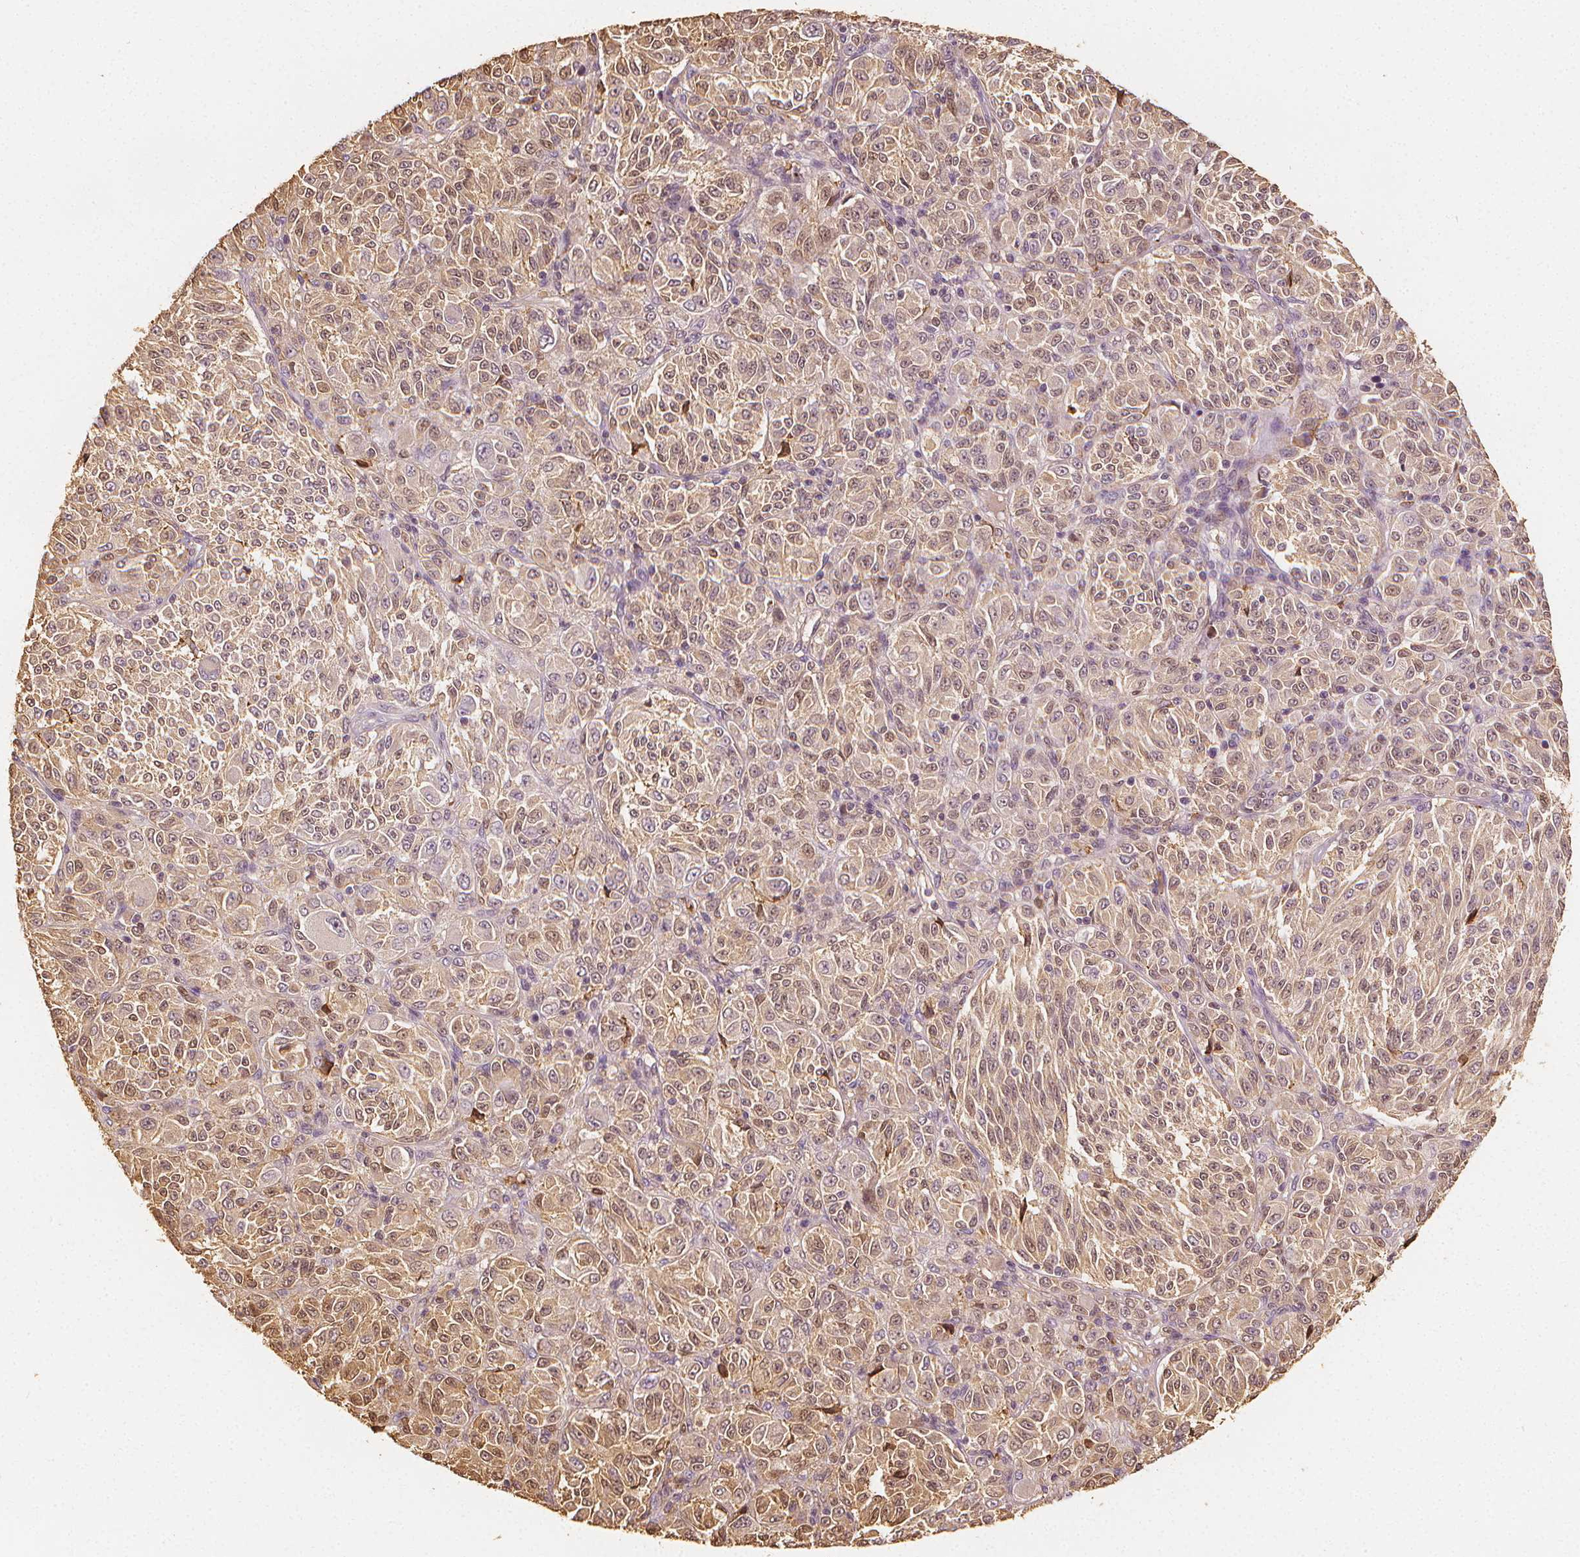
{"staining": {"intensity": "weak", "quantity": "25%-75%", "location": "cytoplasmic/membranous"}, "tissue": "melanoma", "cell_type": "Tumor cells", "image_type": "cancer", "snomed": [{"axis": "morphology", "description": "Malignant melanoma, Metastatic site"}, {"axis": "topography", "description": "Brain"}], "caption": "High-magnification brightfield microscopy of melanoma stained with DAB (3,3'-diaminobenzidine) (brown) and counterstained with hematoxylin (blue). tumor cells exhibit weak cytoplasmic/membranous positivity is appreciated in approximately25%-75% of cells. The protein is shown in brown color, while the nuclei are stained blue.", "gene": "ARHGAP26", "patient": {"sex": "female", "age": 56}}